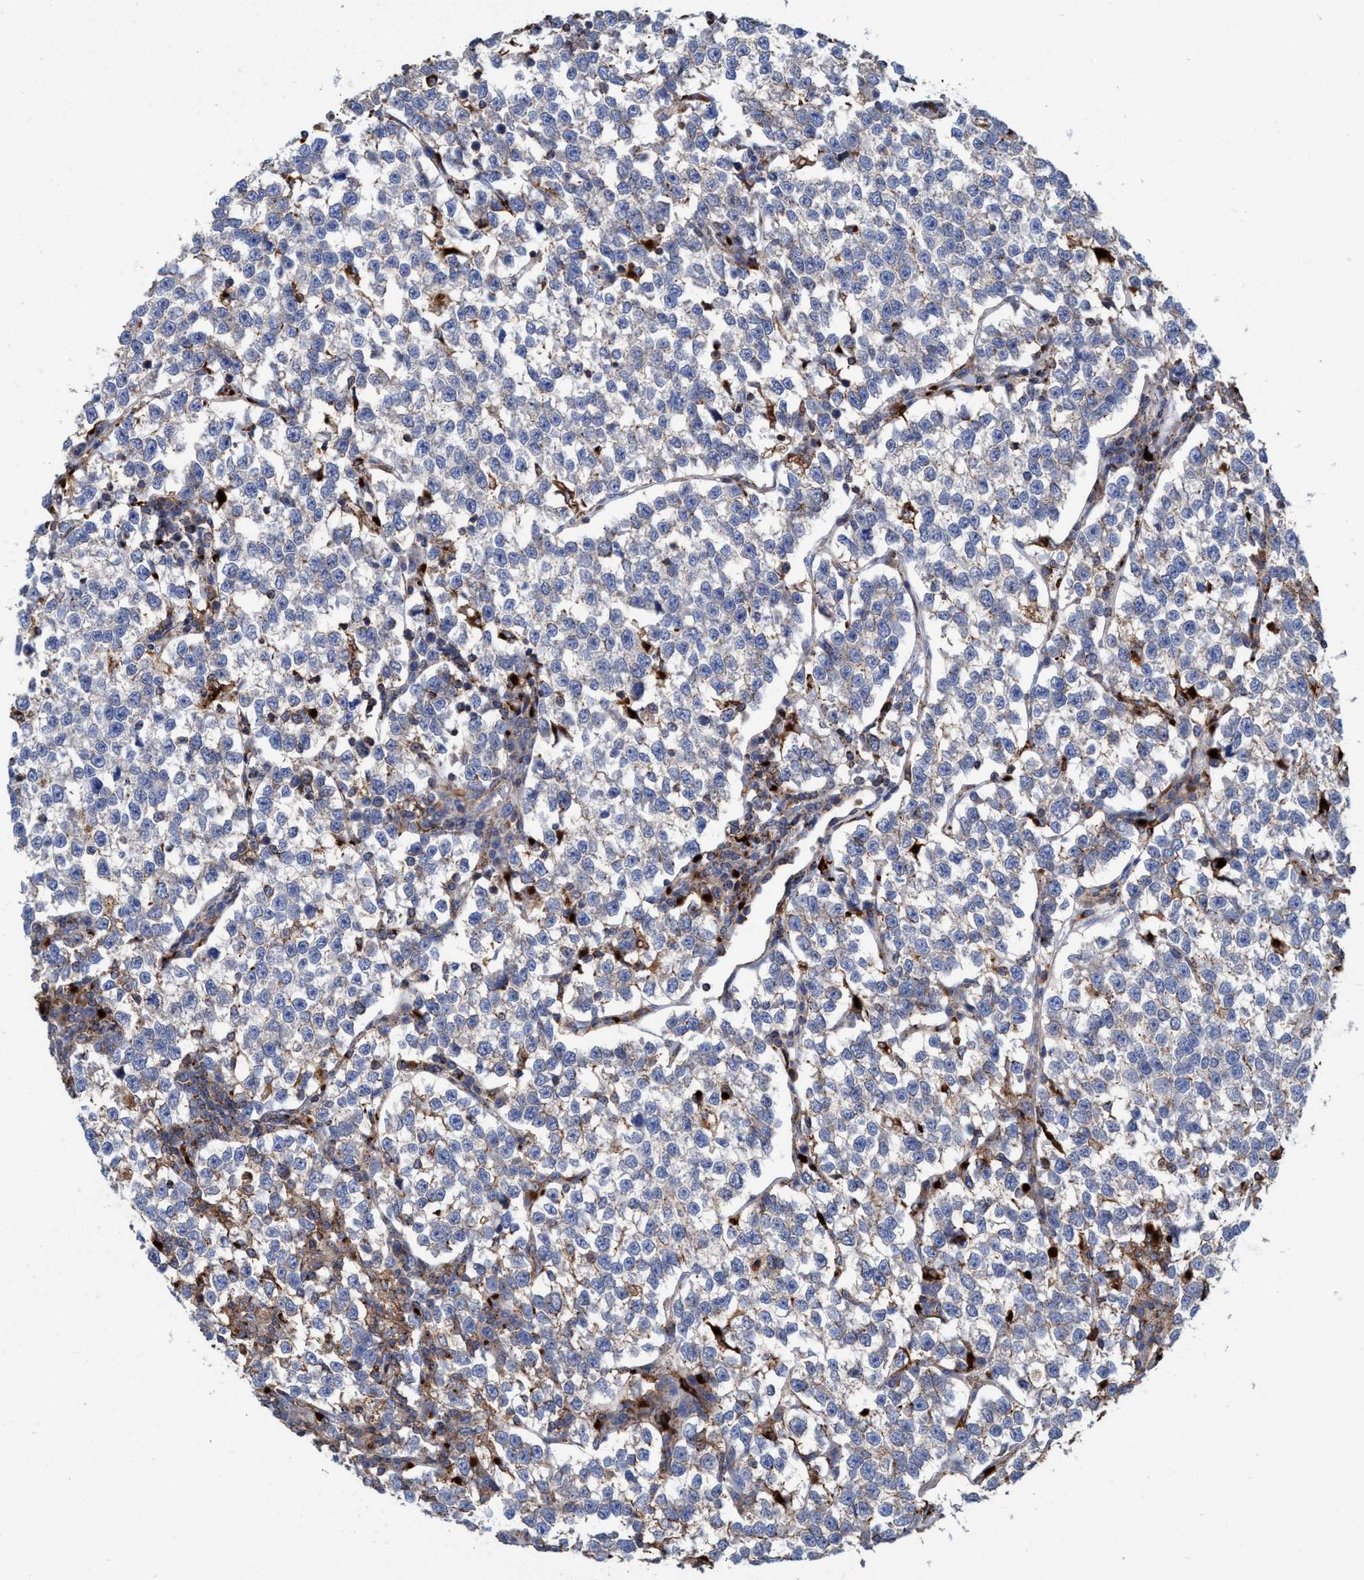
{"staining": {"intensity": "weak", "quantity": "25%-75%", "location": "cytoplasmic/membranous"}, "tissue": "testis cancer", "cell_type": "Tumor cells", "image_type": "cancer", "snomed": [{"axis": "morphology", "description": "Normal tissue, NOS"}, {"axis": "morphology", "description": "Seminoma, NOS"}, {"axis": "topography", "description": "Testis"}], "caption": "DAB (3,3'-diaminobenzidine) immunohistochemical staining of testis cancer (seminoma) reveals weak cytoplasmic/membranous protein staining in about 25%-75% of tumor cells.", "gene": "TRIM65", "patient": {"sex": "male", "age": 43}}